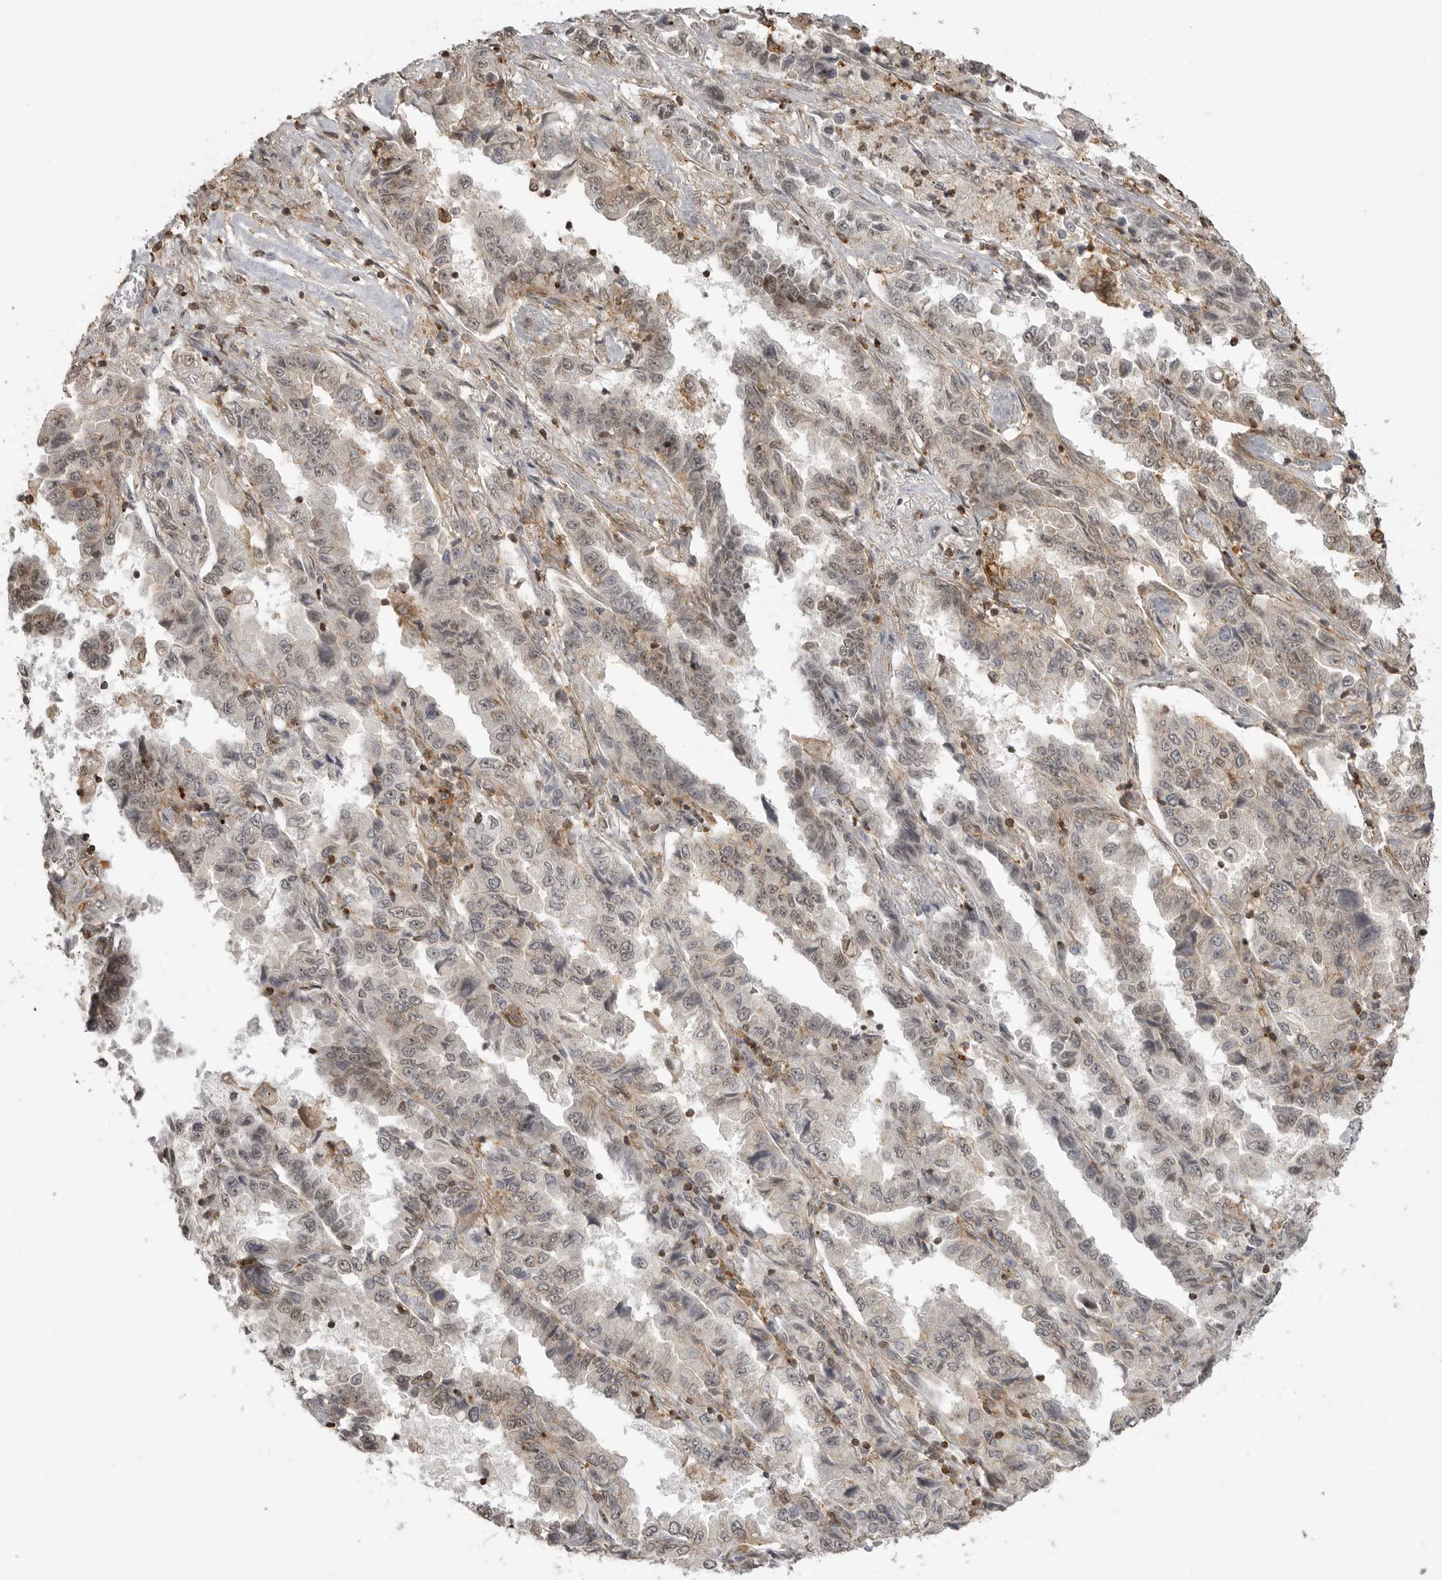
{"staining": {"intensity": "weak", "quantity": "25%-75%", "location": "cytoplasmic/membranous,nuclear"}, "tissue": "lung cancer", "cell_type": "Tumor cells", "image_type": "cancer", "snomed": [{"axis": "morphology", "description": "Adenocarcinoma, NOS"}, {"axis": "topography", "description": "Lung"}], "caption": "IHC of human lung adenocarcinoma shows low levels of weak cytoplasmic/membranous and nuclear expression in approximately 25%-75% of tumor cells.", "gene": "GPC2", "patient": {"sex": "female", "age": 51}}